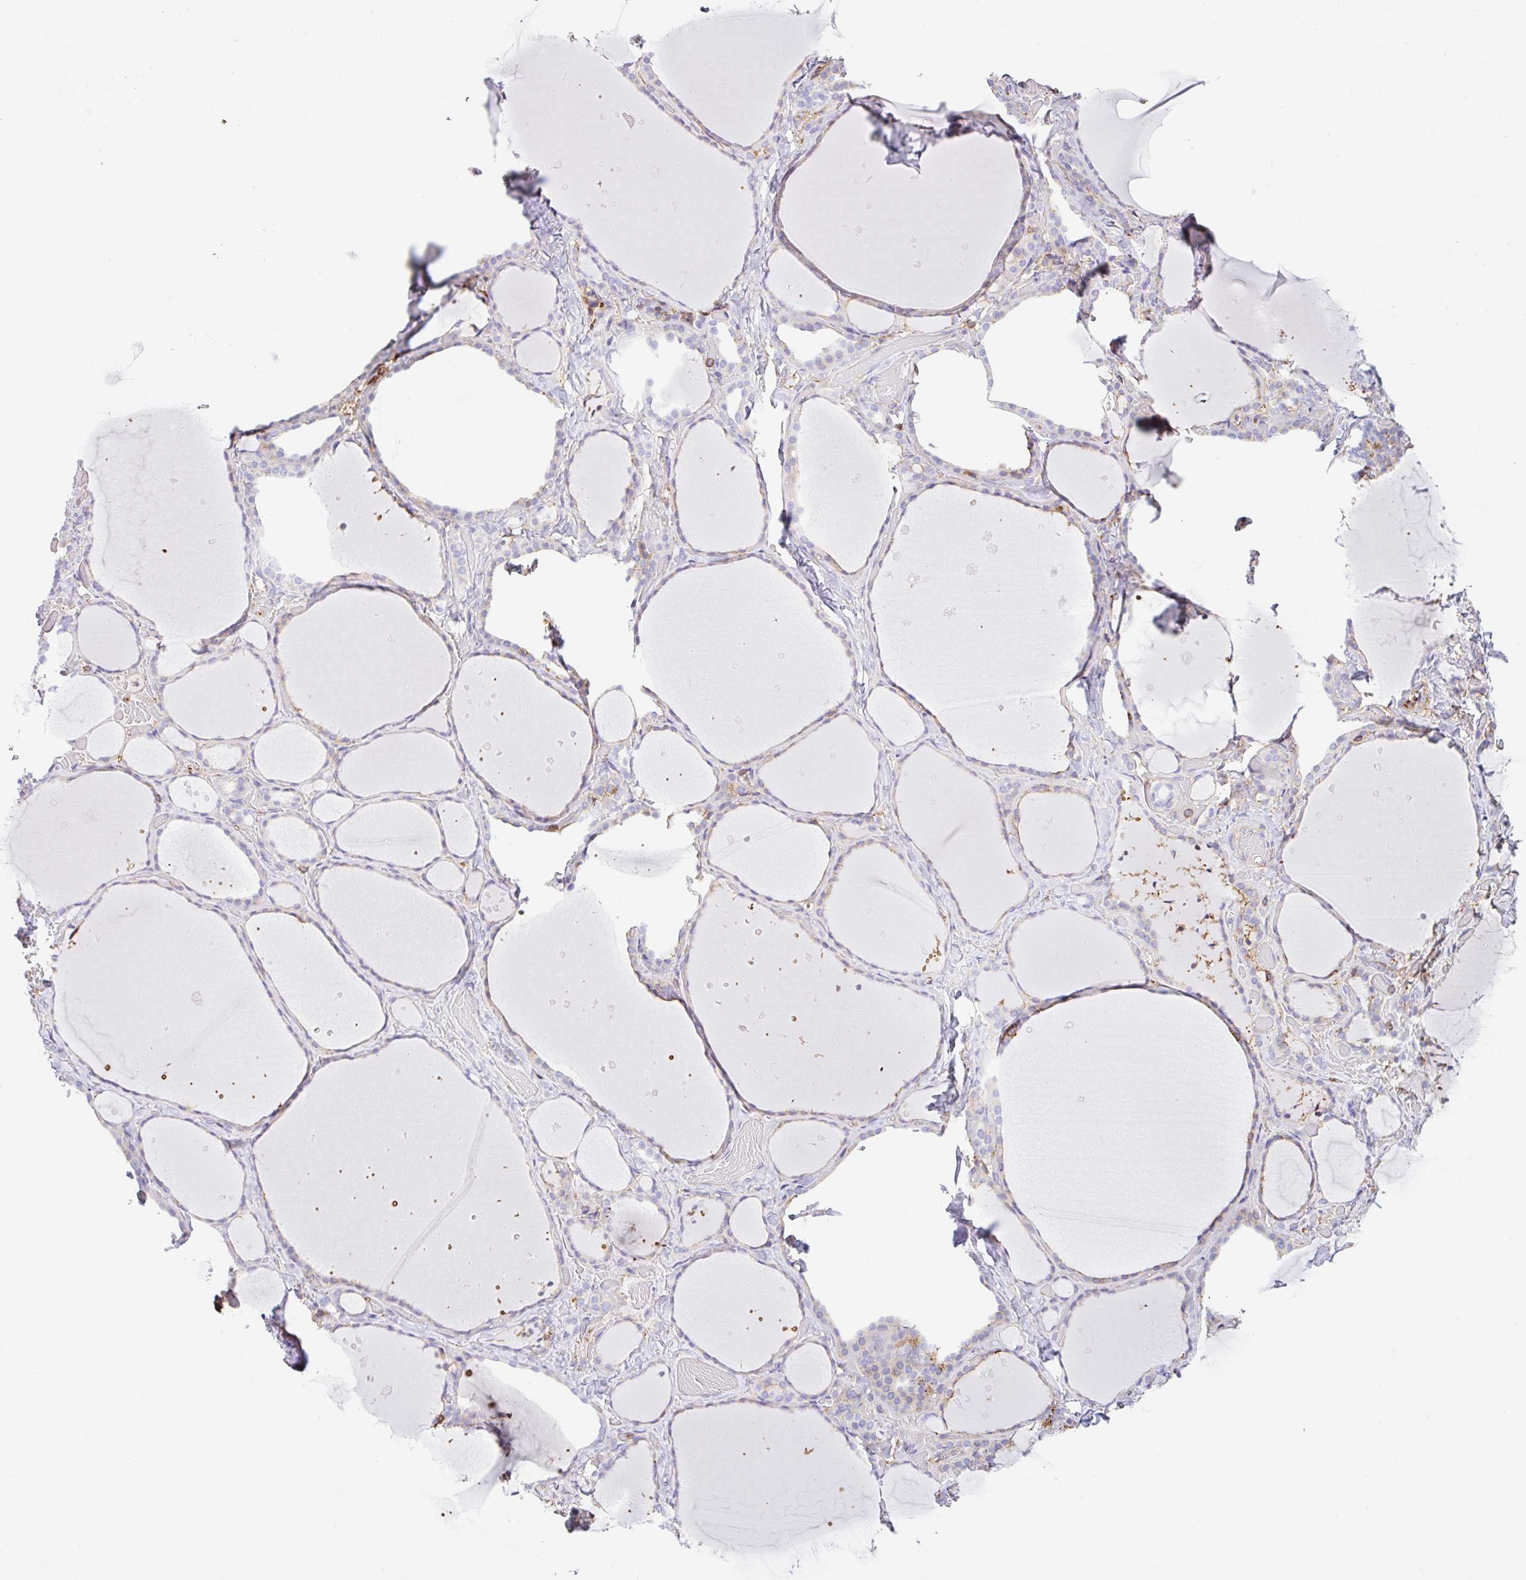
{"staining": {"intensity": "weak", "quantity": "25%-75%", "location": "cytoplasmic/membranous"}, "tissue": "thyroid gland", "cell_type": "Glandular cells", "image_type": "normal", "snomed": [{"axis": "morphology", "description": "Normal tissue, NOS"}, {"axis": "topography", "description": "Thyroid gland"}], "caption": "Human thyroid gland stained with a brown dye shows weak cytoplasmic/membranous positive positivity in approximately 25%-75% of glandular cells.", "gene": "MTTP", "patient": {"sex": "female", "age": 36}}